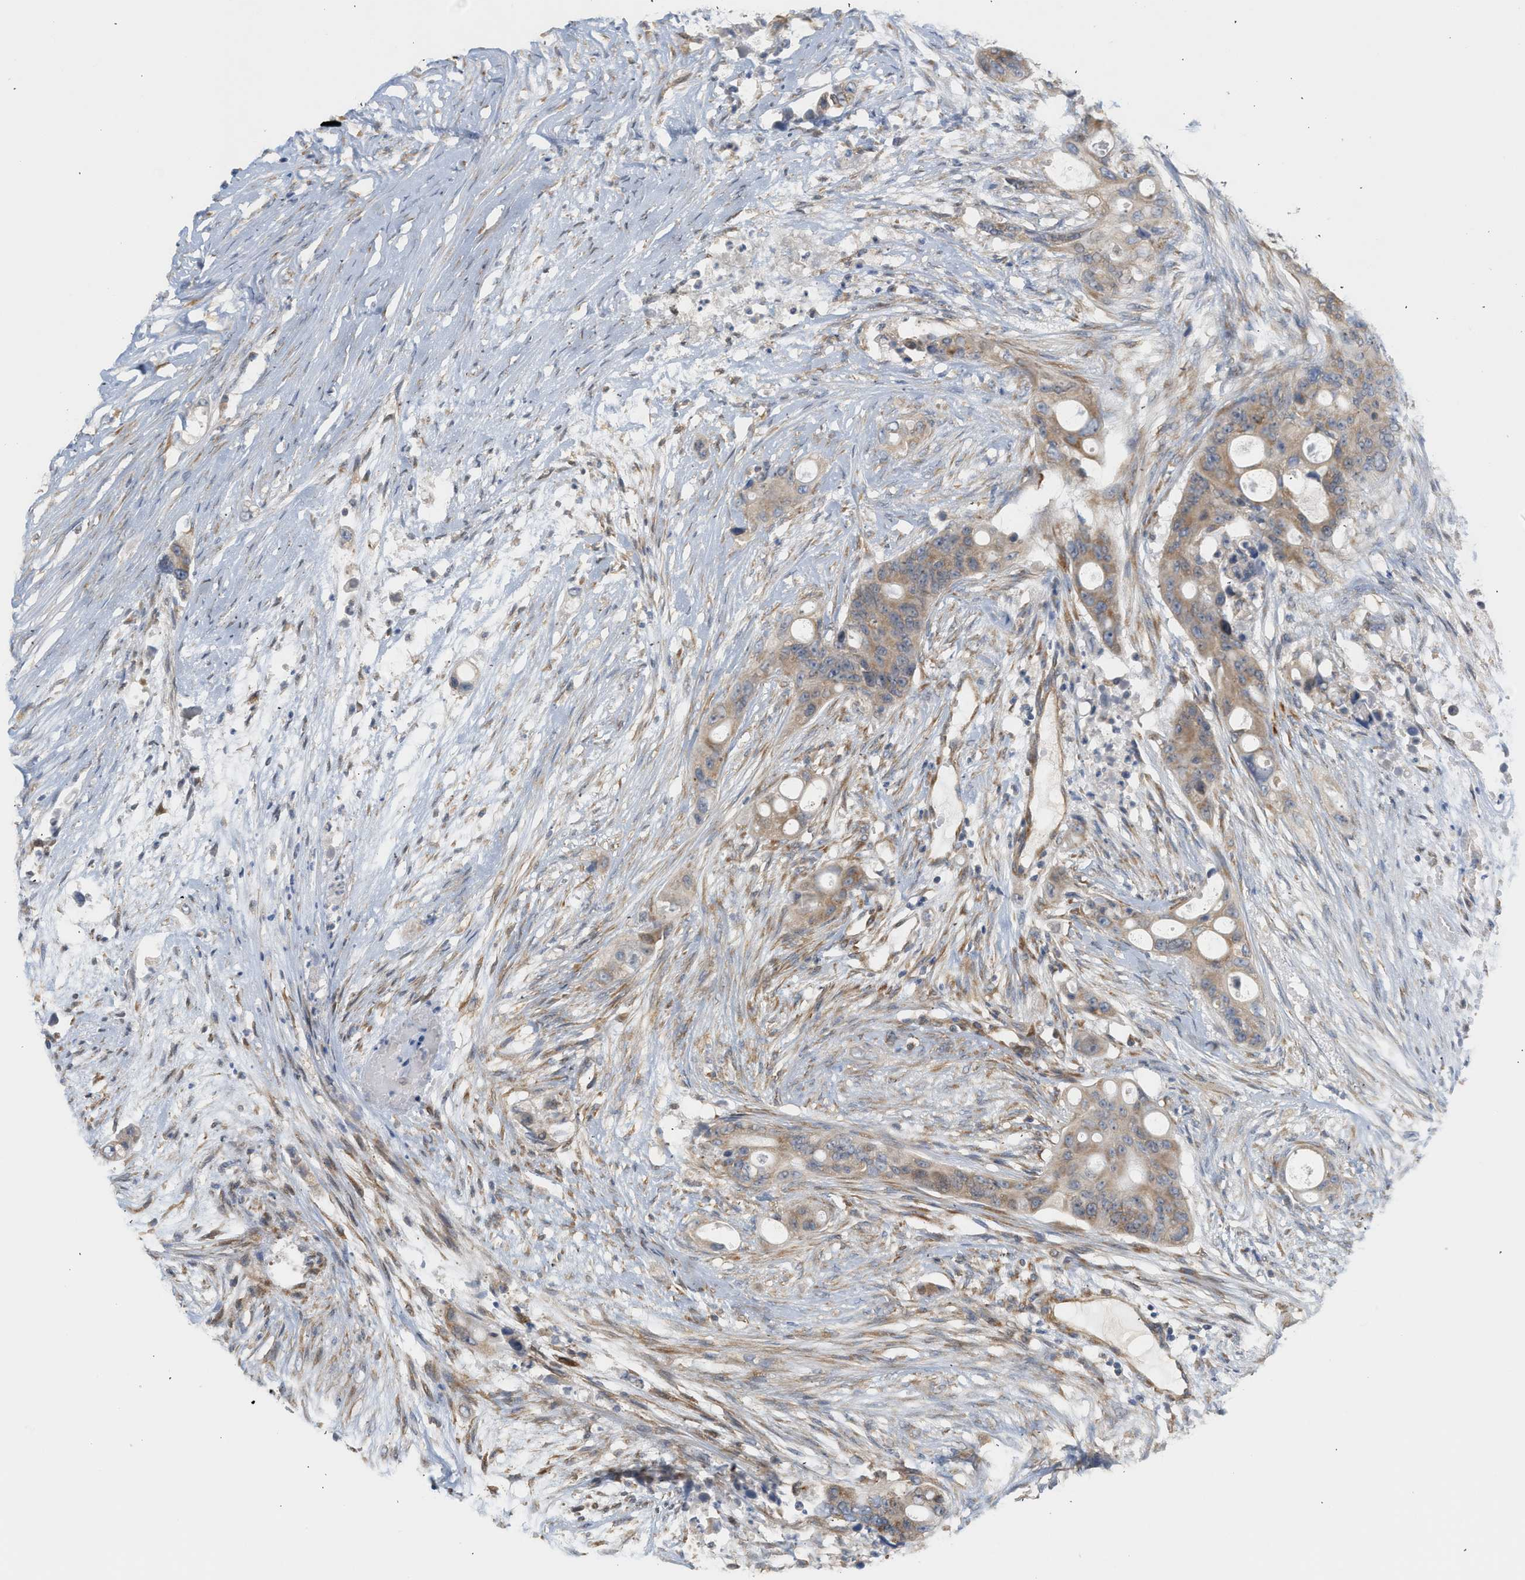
{"staining": {"intensity": "moderate", "quantity": ">75%", "location": "cytoplasmic/membranous"}, "tissue": "colorectal cancer", "cell_type": "Tumor cells", "image_type": "cancer", "snomed": [{"axis": "morphology", "description": "Adenocarcinoma, NOS"}, {"axis": "topography", "description": "Colon"}], "caption": "Adenocarcinoma (colorectal) stained with immunohistochemistry exhibits moderate cytoplasmic/membranous staining in about >75% of tumor cells. The protein of interest is shown in brown color, while the nuclei are stained blue.", "gene": "SVOP", "patient": {"sex": "female", "age": 57}}